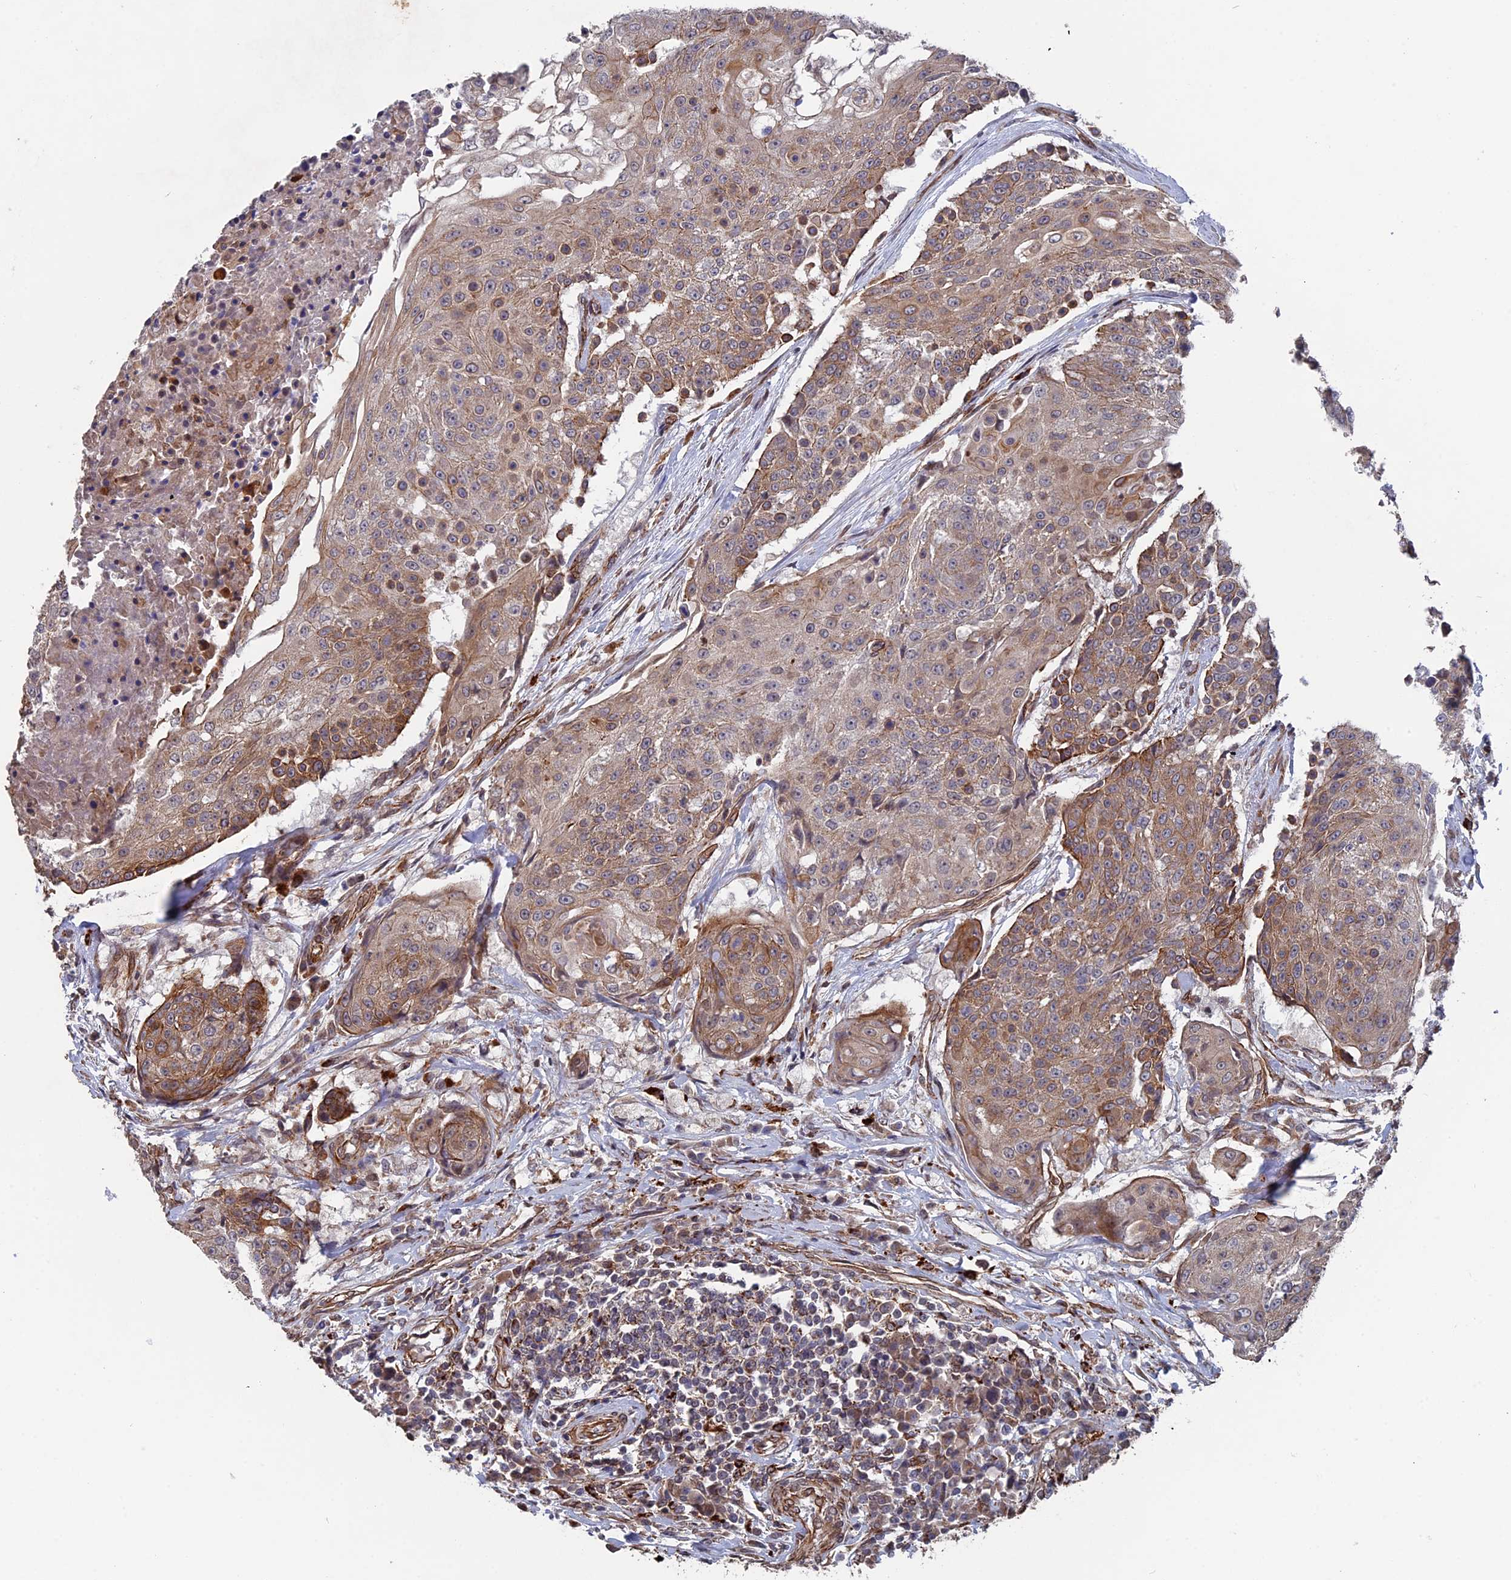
{"staining": {"intensity": "moderate", "quantity": "25%-75%", "location": "cytoplasmic/membranous"}, "tissue": "urothelial cancer", "cell_type": "Tumor cells", "image_type": "cancer", "snomed": [{"axis": "morphology", "description": "Urothelial carcinoma, High grade"}, {"axis": "topography", "description": "Urinary bladder"}], "caption": "Urothelial cancer tissue reveals moderate cytoplasmic/membranous expression in approximately 25%-75% of tumor cells, visualized by immunohistochemistry. The protein of interest is stained brown, and the nuclei are stained in blue (DAB IHC with brightfield microscopy, high magnification).", "gene": "NOSIP", "patient": {"sex": "female", "age": 63}}